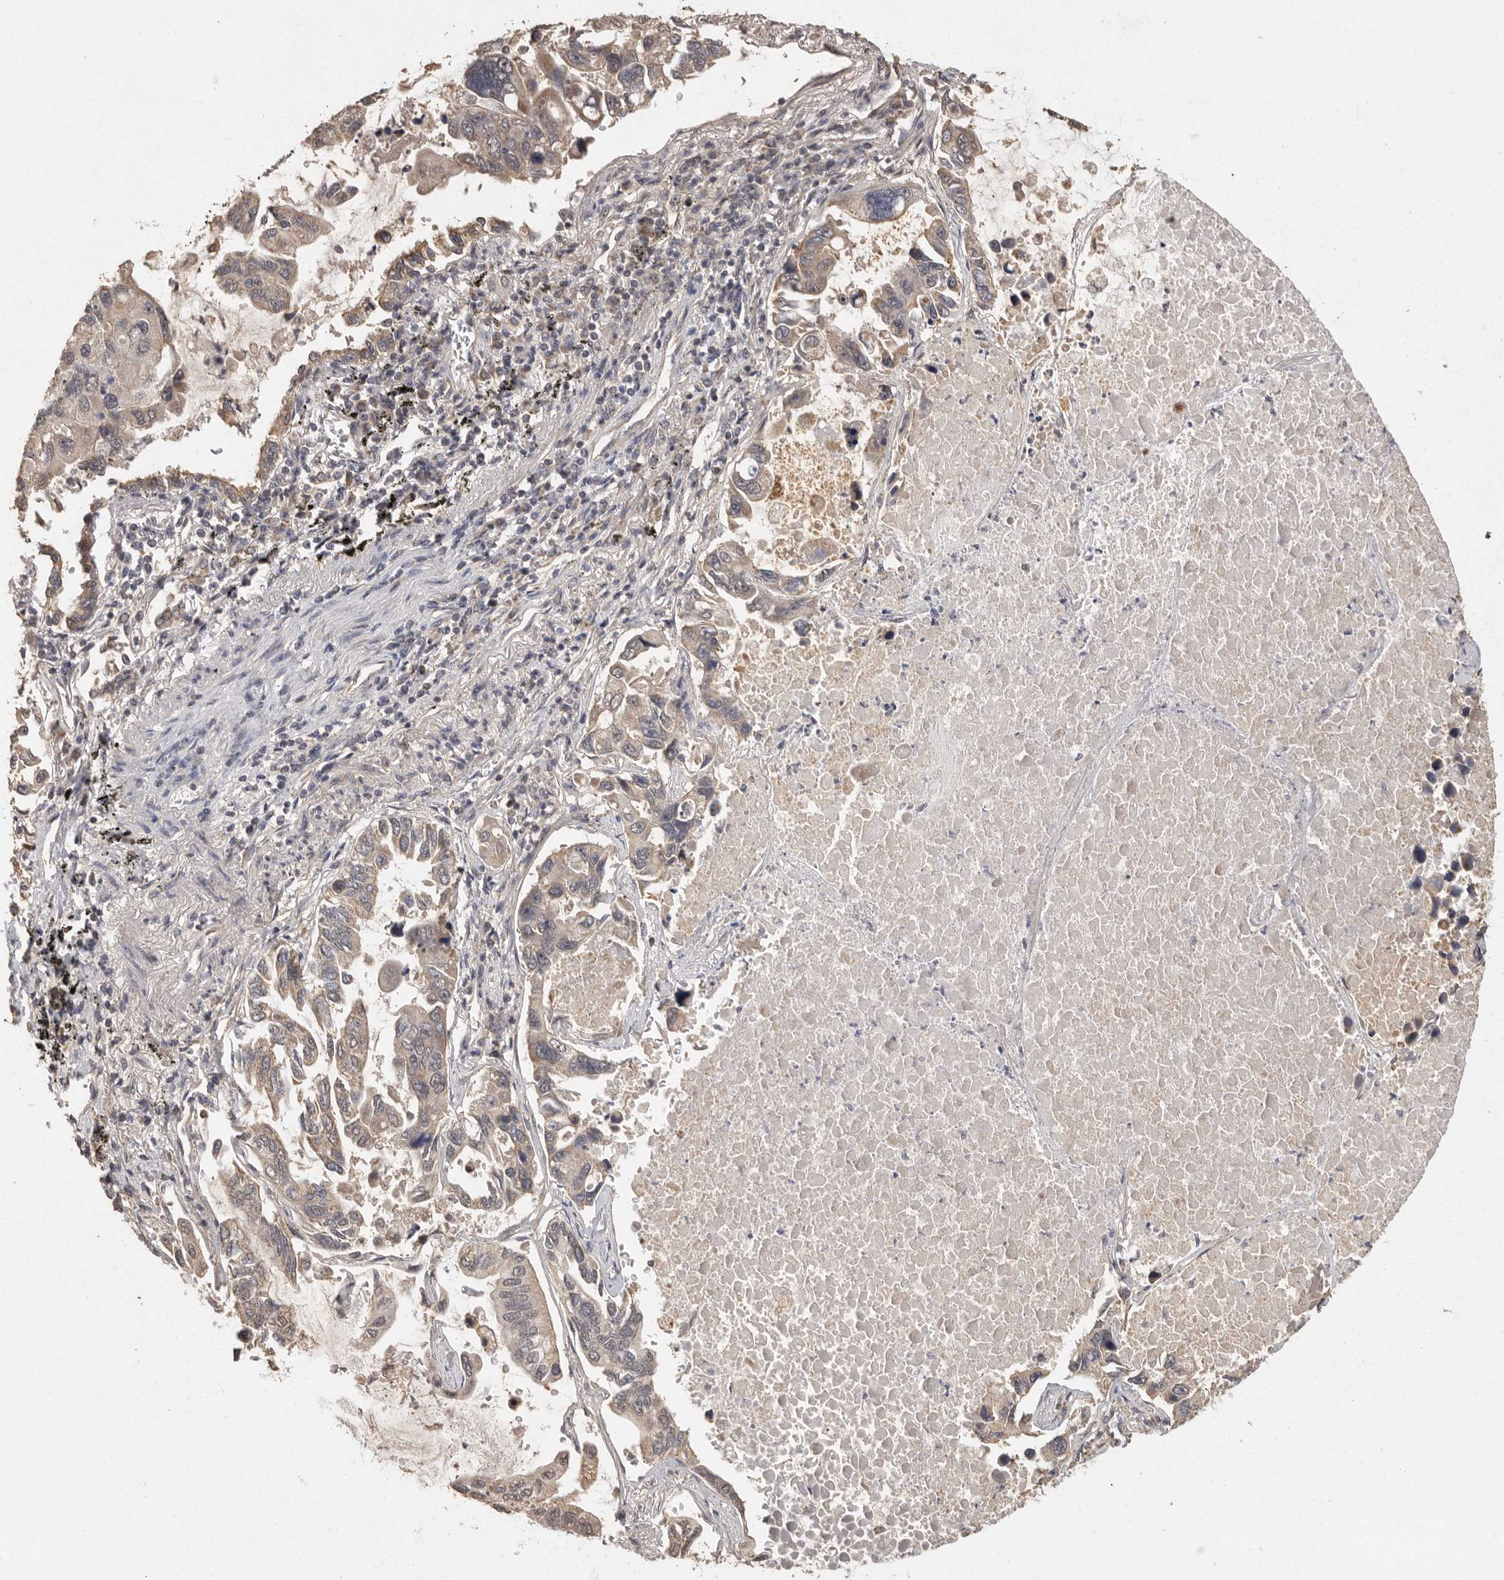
{"staining": {"intensity": "weak", "quantity": "25%-75%", "location": "cytoplasmic/membranous"}, "tissue": "lung cancer", "cell_type": "Tumor cells", "image_type": "cancer", "snomed": [{"axis": "morphology", "description": "Adenocarcinoma, NOS"}, {"axis": "topography", "description": "Lung"}], "caption": "An immunohistochemistry (IHC) image of neoplastic tissue is shown. Protein staining in brown shows weak cytoplasmic/membranous positivity in lung adenocarcinoma within tumor cells.", "gene": "BAIAP2", "patient": {"sex": "male", "age": 64}}